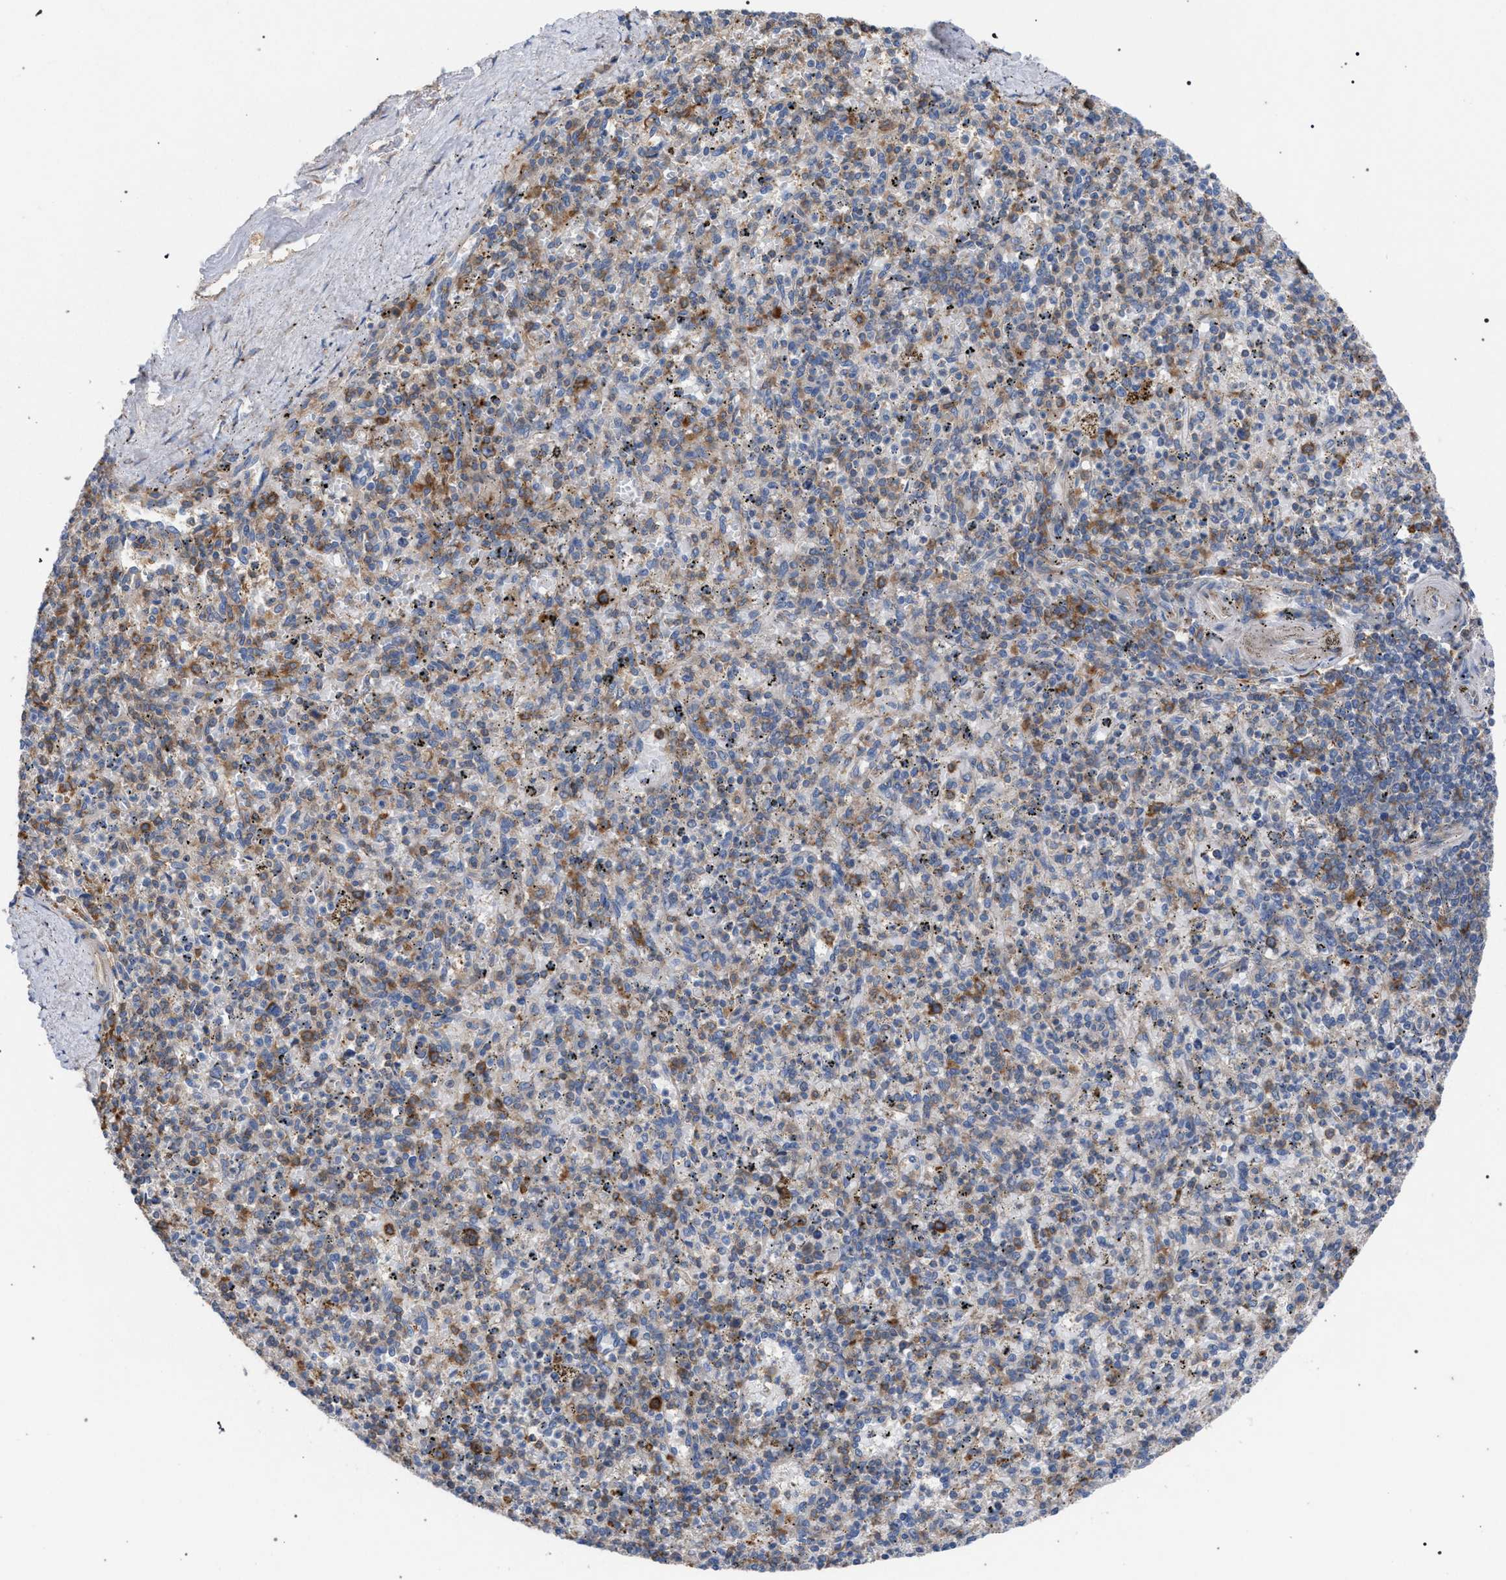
{"staining": {"intensity": "moderate", "quantity": "25%-75%", "location": "cytoplasmic/membranous"}, "tissue": "spleen", "cell_type": "Cells in red pulp", "image_type": "normal", "snomed": [{"axis": "morphology", "description": "Normal tissue, NOS"}, {"axis": "topography", "description": "Spleen"}], "caption": "DAB immunohistochemical staining of benign spleen reveals moderate cytoplasmic/membranous protein staining in approximately 25%-75% of cells in red pulp. (Stains: DAB in brown, nuclei in blue, Microscopy: brightfield microscopy at high magnification).", "gene": "CDR2L", "patient": {"sex": "male", "age": 72}}